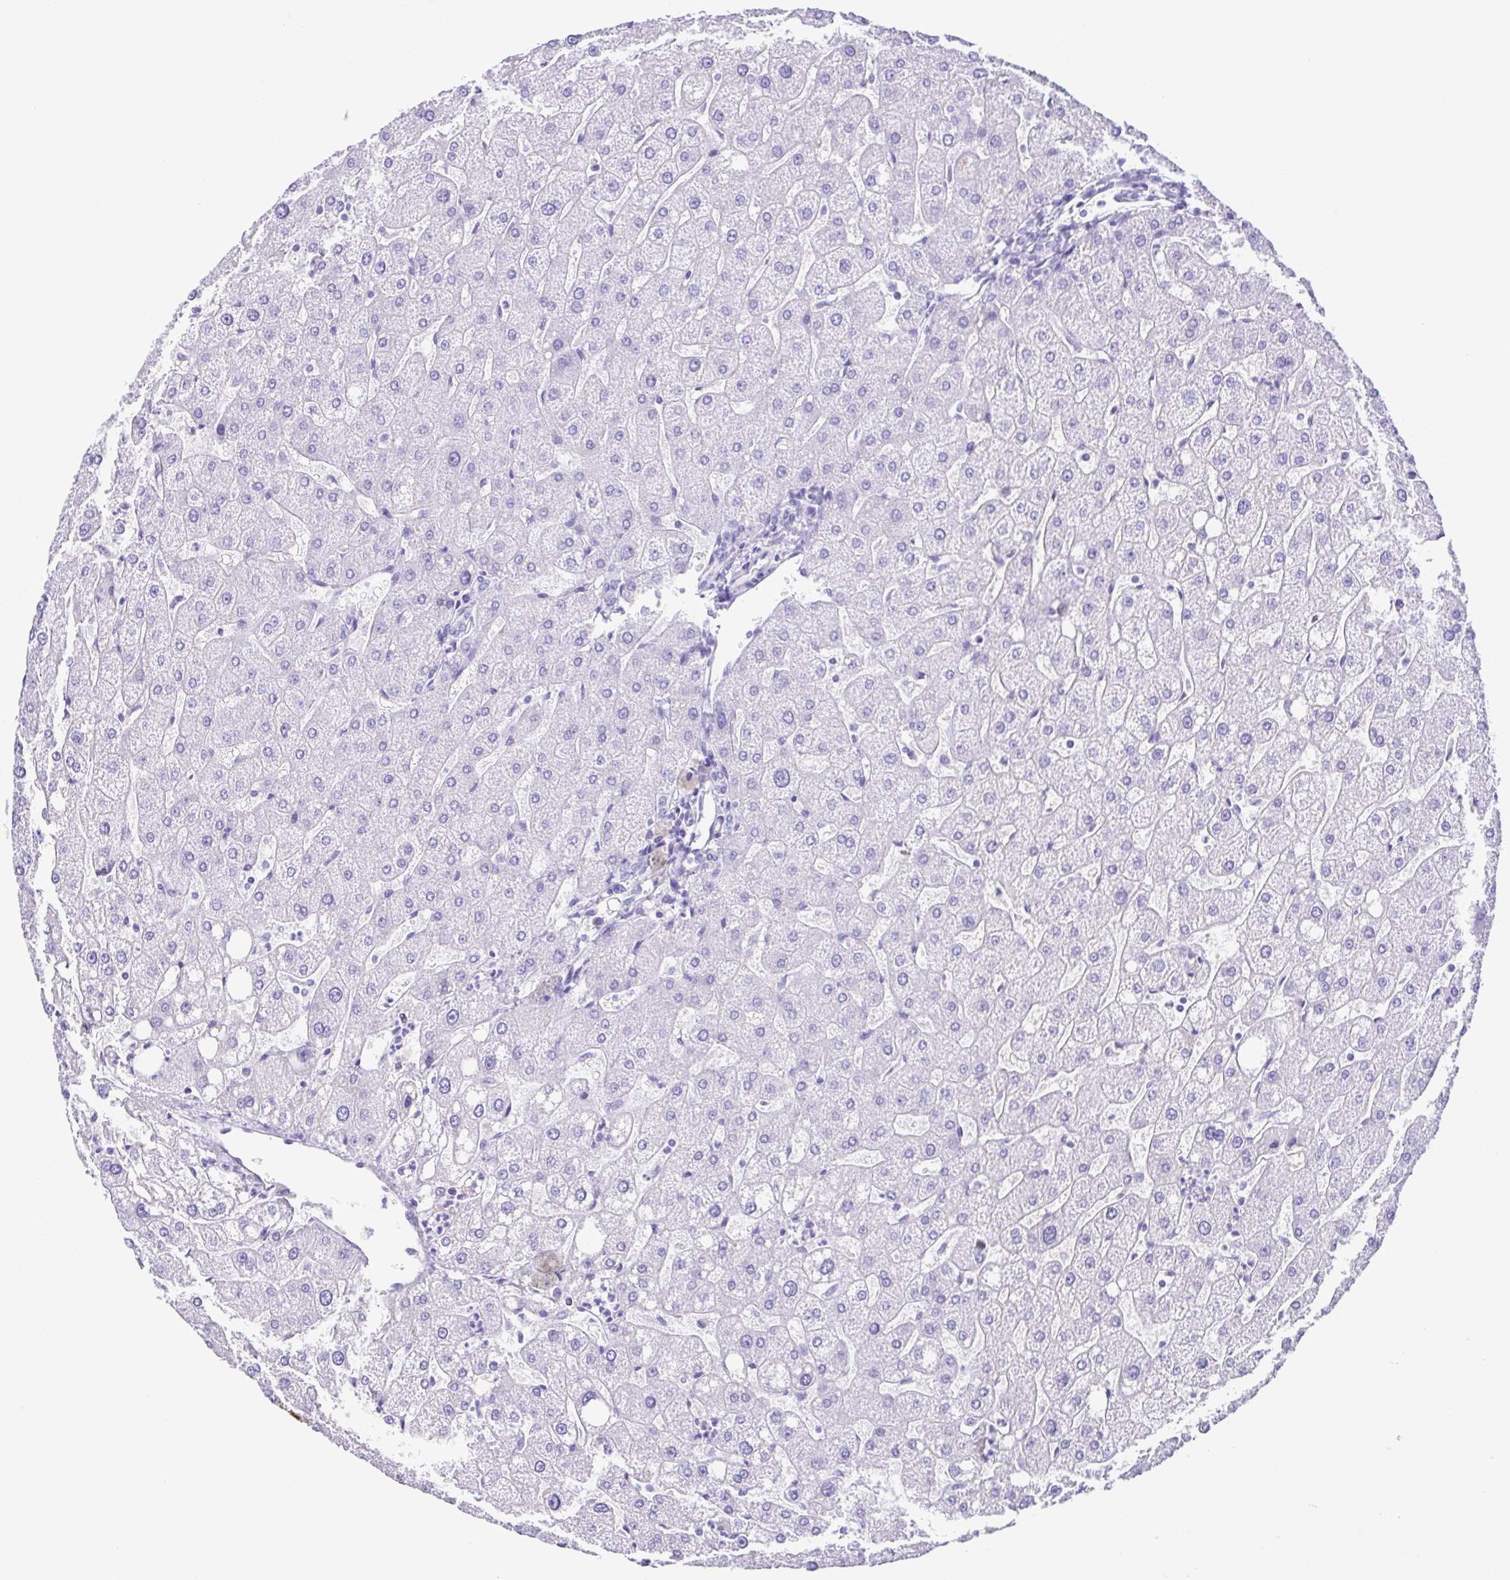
{"staining": {"intensity": "negative", "quantity": "none", "location": "none"}, "tissue": "liver", "cell_type": "Cholangiocytes", "image_type": "normal", "snomed": [{"axis": "morphology", "description": "Normal tissue, NOS"}, {"axis": "topography", "description": "Liver"}], "caption": "Immunohistochemistry of benign liver shows no staining in cholangiocytes.", "gene": "ERP27", "patient": {"sex": "male", "age": 67}}